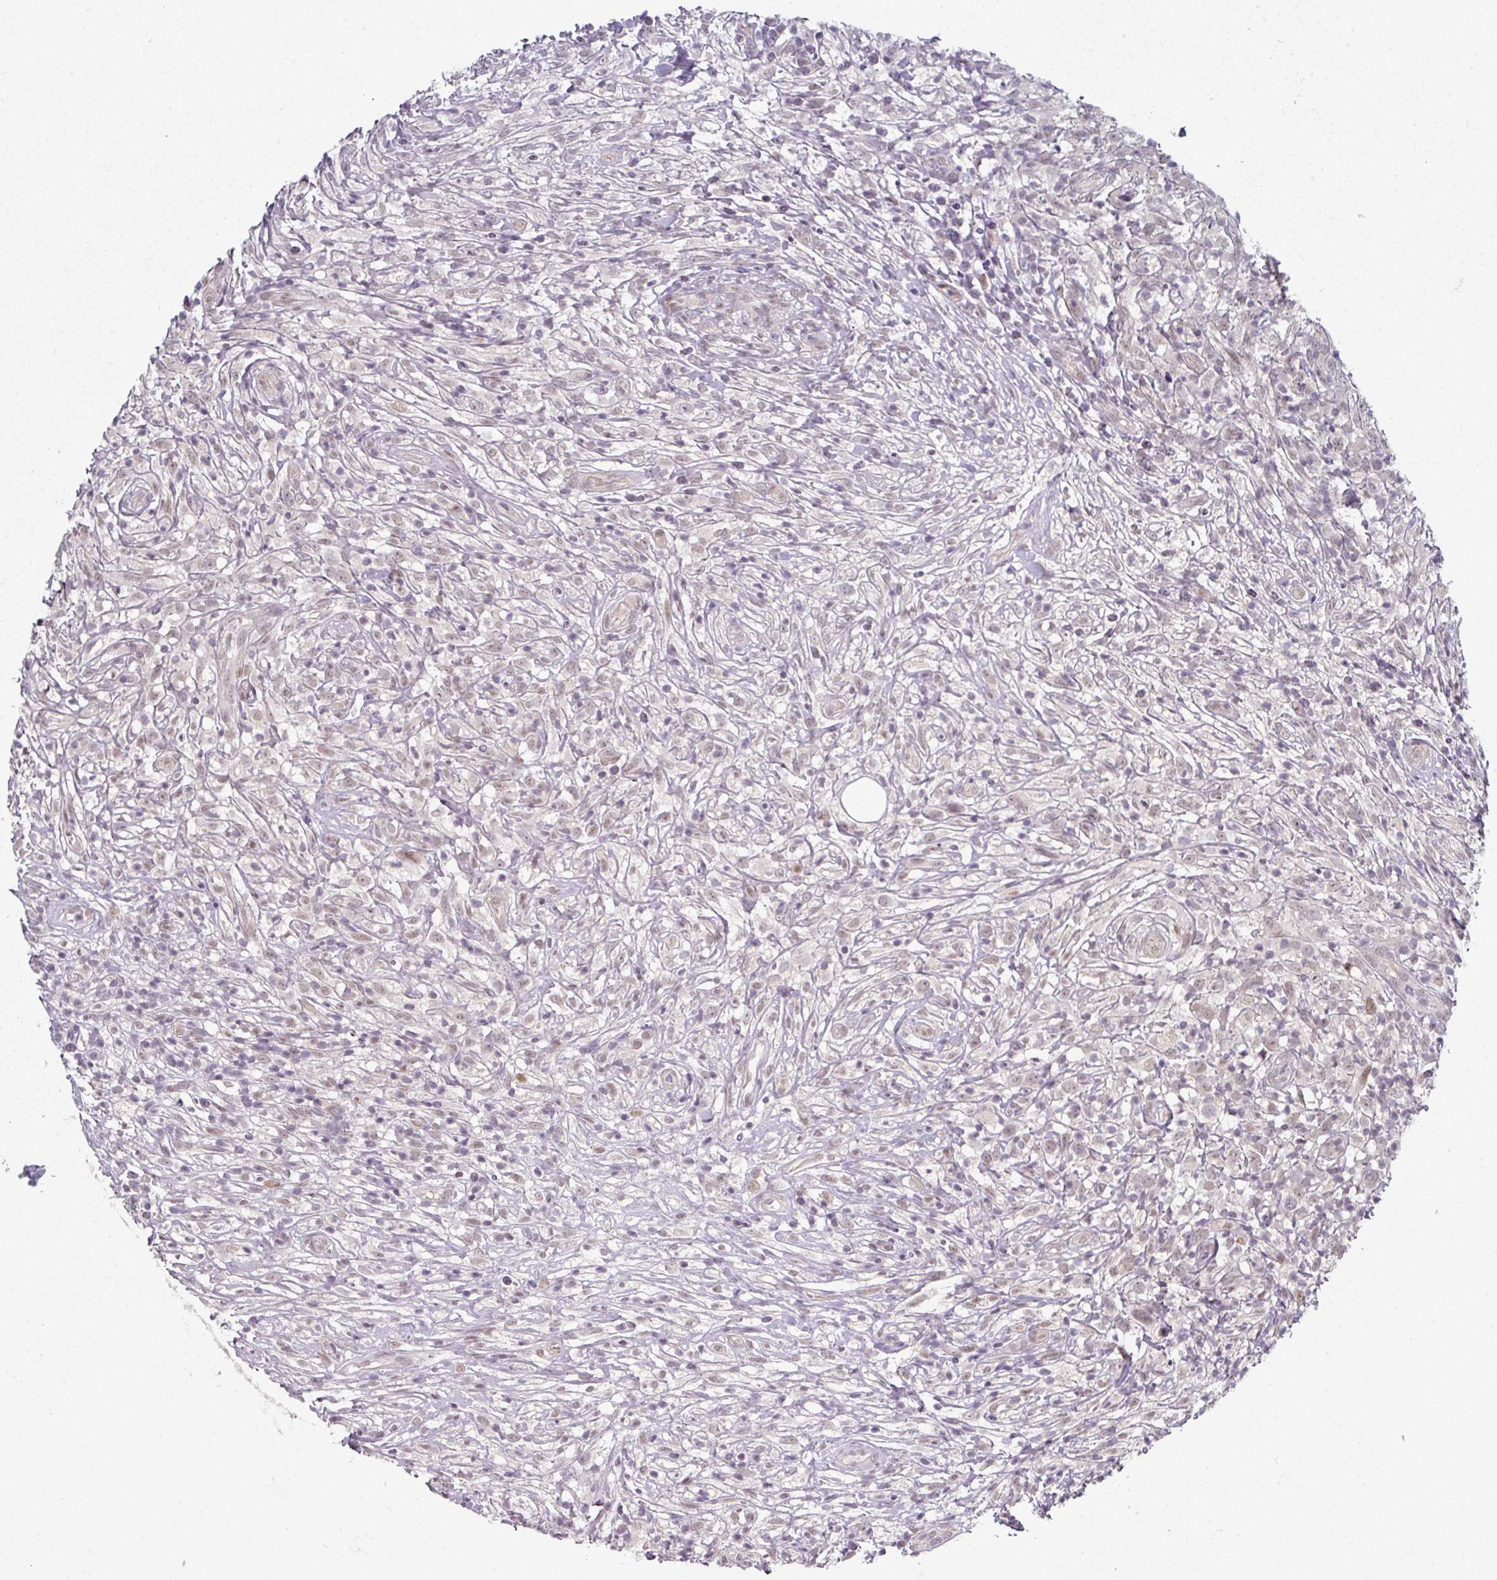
{"staining": {"intensity": "negative", "quantity": "none", "location": "none"}, "tissue": "lymphoma", "cell_type": "Tumor cells", "image_type": "cancer", "snomed": [{"axis": "morphology", "description": "Hodgkin's disease, NOS"}, {"axis": "topography", "description": "No Tissue"}], "caption": "An image of human Hodgkin's disease is negative for staining in tumor cells.", "gene": "TMCC1", "patient": {"sex": "female", "age": 21}}